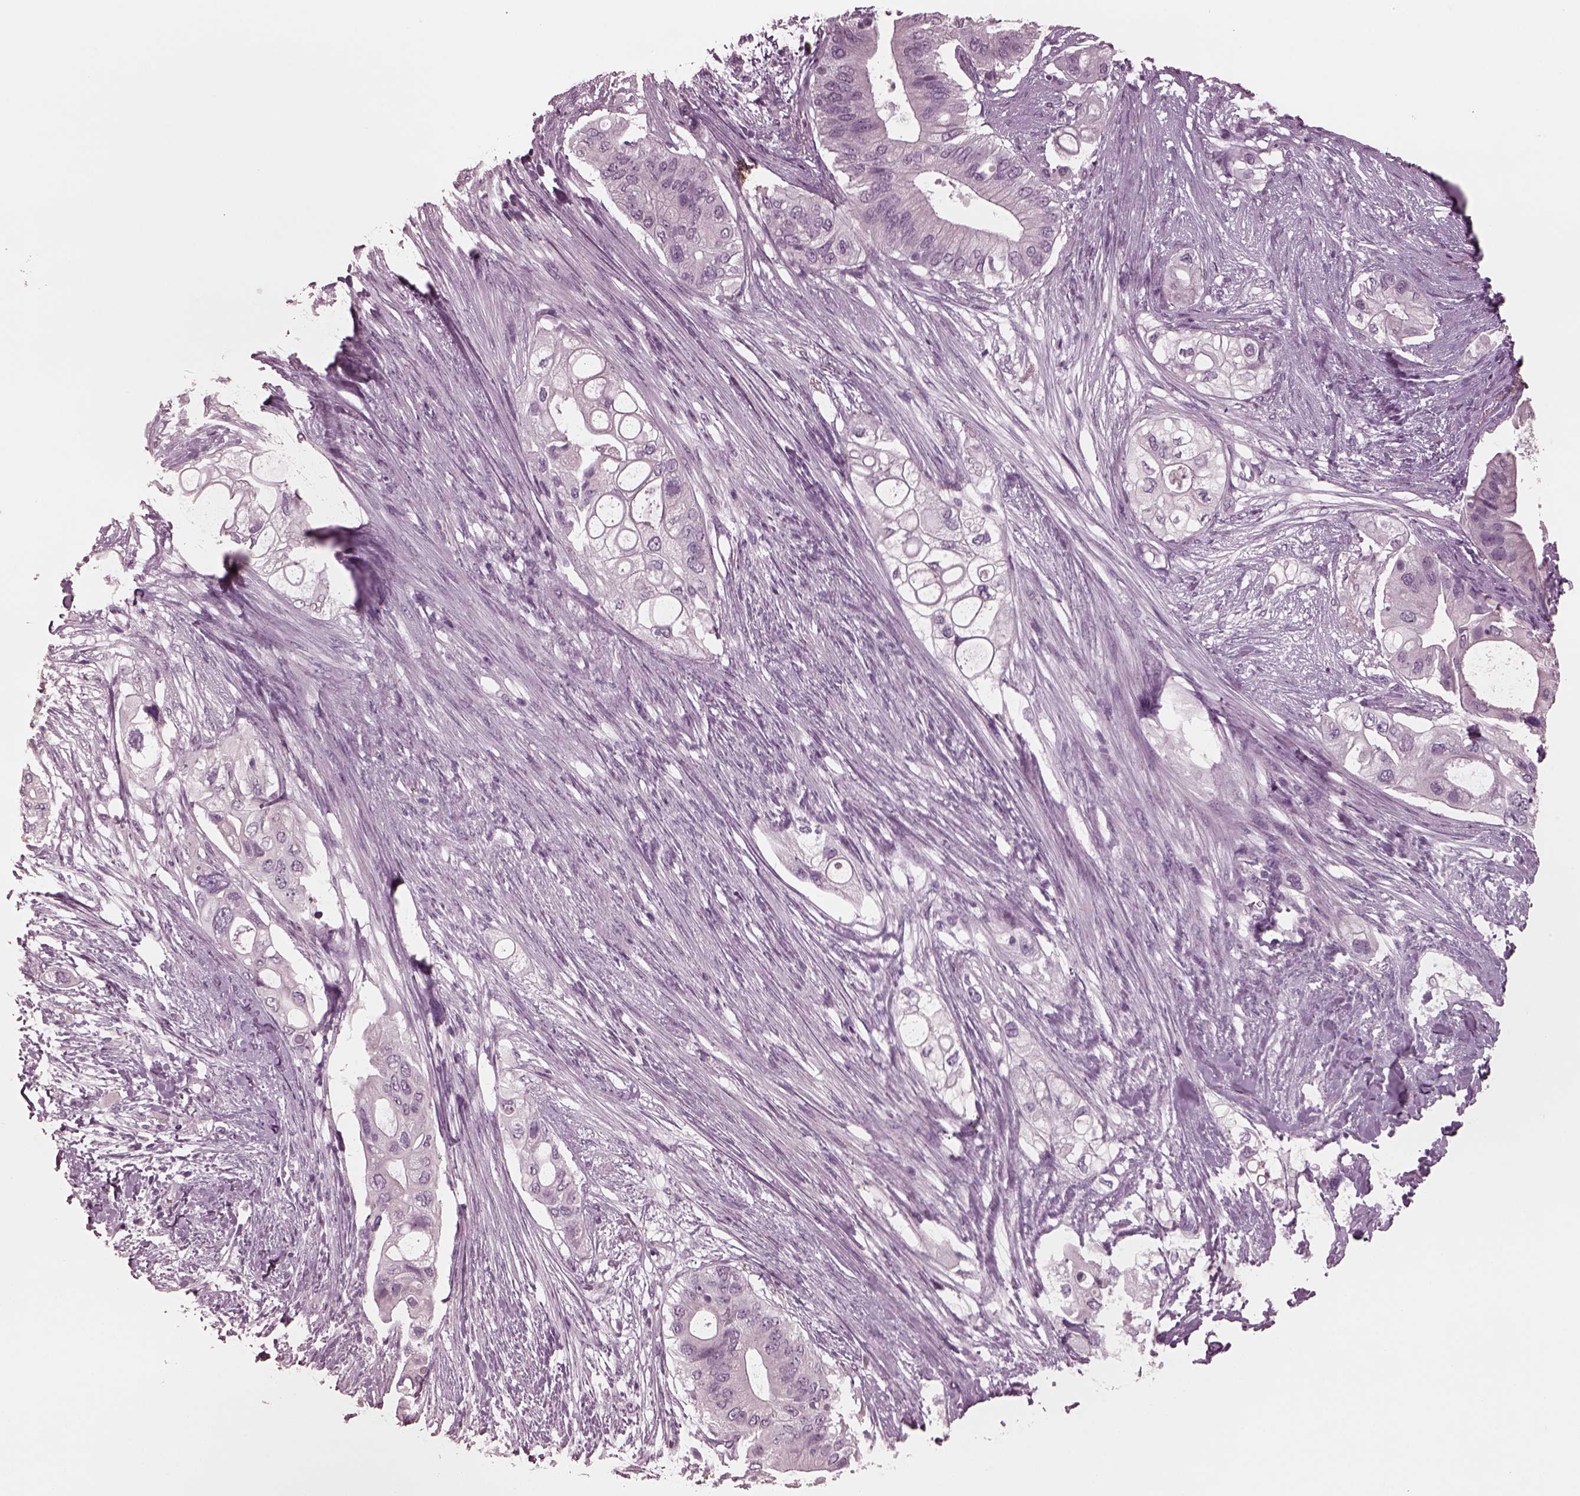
{"staining": {"intensity": "negative", "quantity": "none", "location": "none"}, "tissue": "pancreatic cancer", "cell_type": "Tumor cells", "image_type": "cancer", "snomed": [{"axis": "morphology", "description": "Adenocarcinoma, NOS"}, {"axis": "topography", "description": "Pancreas"}], "caption": "This is a histopathology image of immunohistochemistry staining of pancreatic cancer (adenocarcinoma), which shows no staining in tumor cells.", "gene": "CGA", "patient": {"sex": "female", "age": 72}}